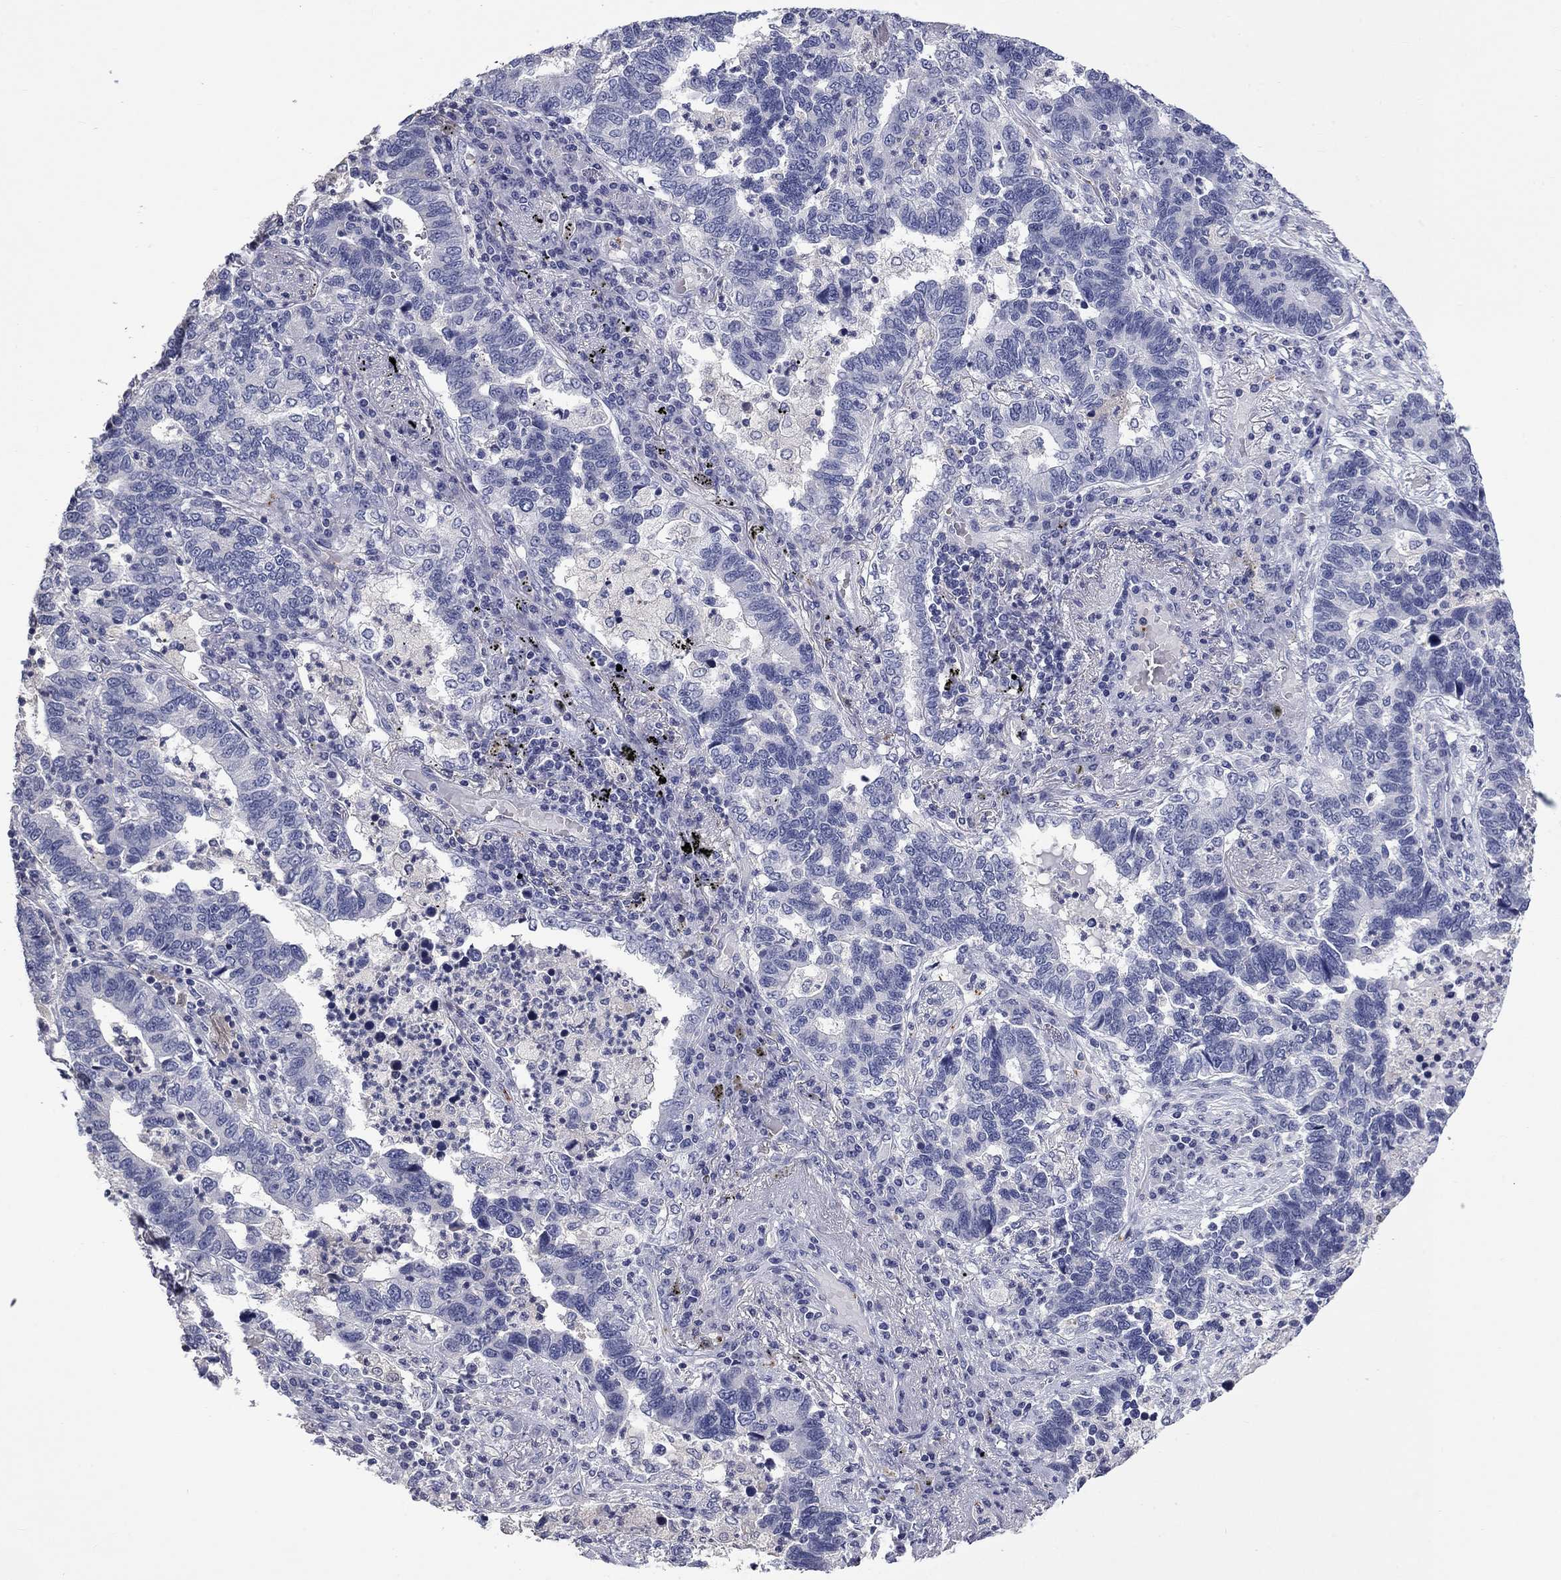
{"staining": {"intensity": "negative", "quantity": "none", "location": "none"}, "tissue": "lung cancer", "cell_type": "Tumor cells", "image_type": "cancer", "snomed": [{"axis": "morphology", "description": "Adenocarcinoma, NOS"}, {"axis": "topography", "description": "Lung"}], "caption": "Tumor cells show no significant protein positivity in adenocarcinoma (lung).", "gene": "PLEK", "patient": {"sex": "female", "age": 57}}